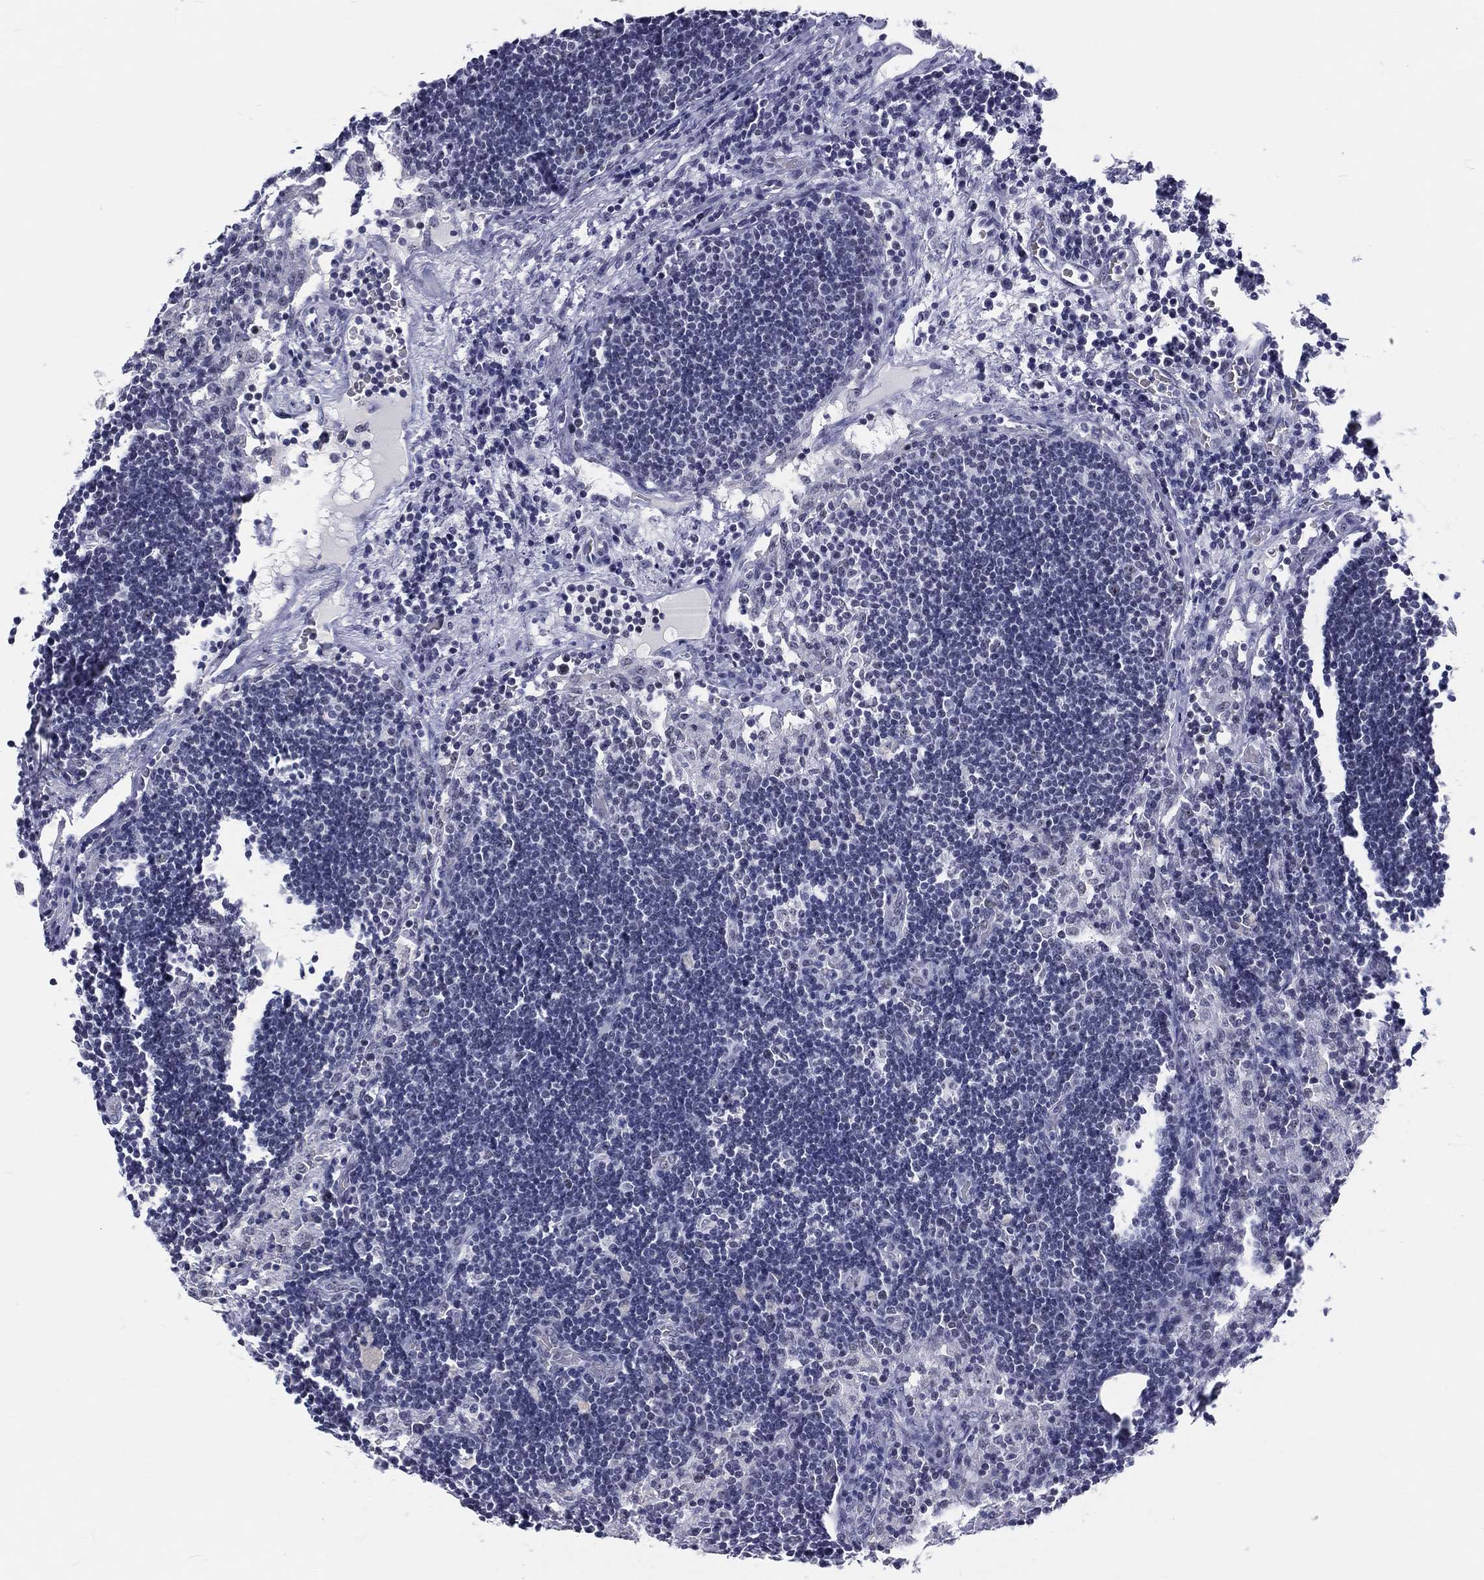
{"staining": {"intensity": "negative", "quantity": "none", "location": "none"}, "tissue": "lymph node", "cell_type": "Germinal center cells", "image_type": "normal", "snomed": [{"axis": "morphology", "description": "Normal tissue, NOS"}, {"axis": "topography", "description": "Lymph node"}], "caption": "IHC image of normal lymph node: human lymph node stained with DAB exhibits no significant protein staining in germinal center cells.", "gene": "MAPK8IP1", "patient": {"sex": "male", "age": 63}}